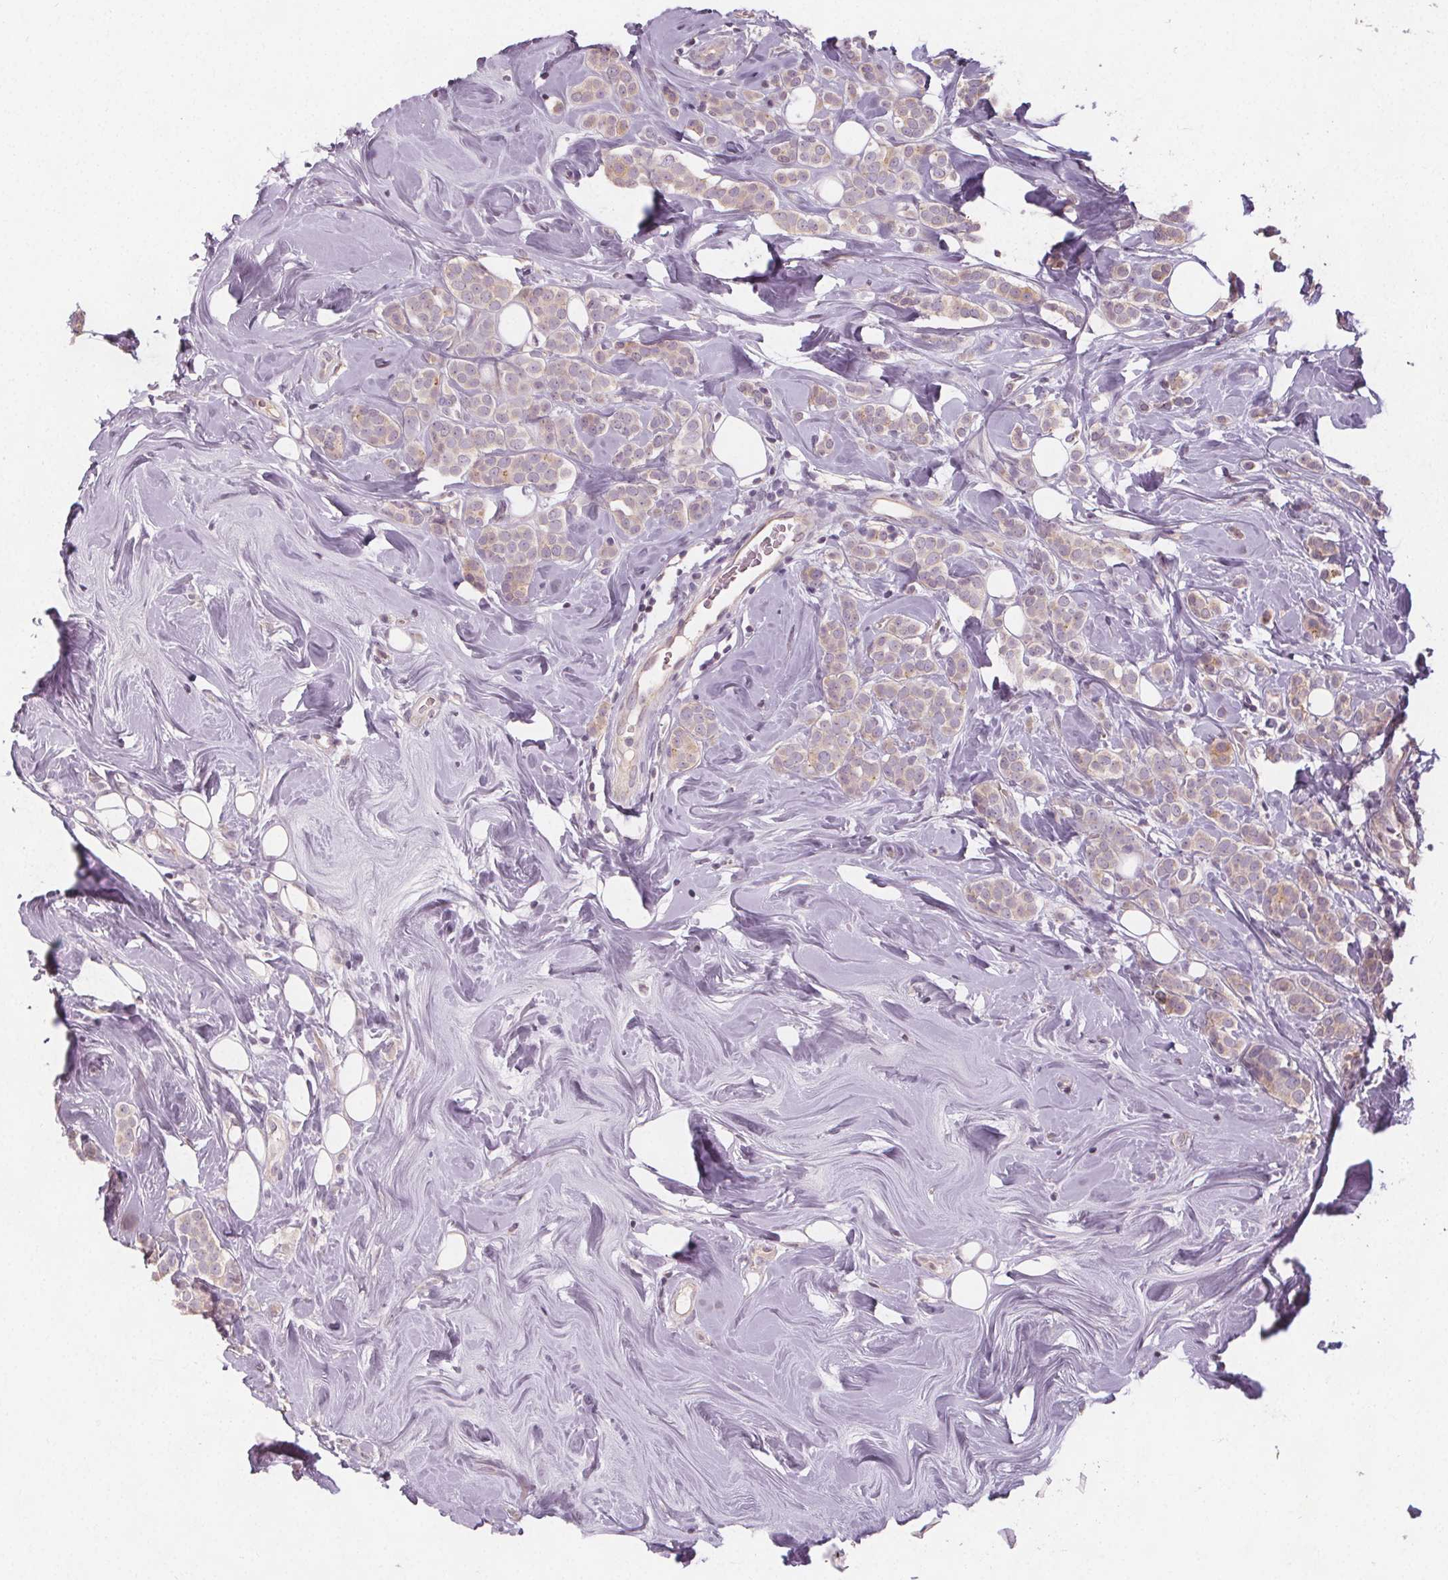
{"staining": {"intensity": "weak", "quantity": "<25%", "location": "cytoplasmic/membranous"}, "tissue": "breast cancer", "cell_type": "Tumor cells", "image_type": "cancer", "snomed": [{"axis": "morphology", "description": "Lobular carcinoma"}, {"axis": "topography", "description": "Breast"}], "caption": "The image shows no significant positivity in tumor cells of breast cancer (lobular carcinoma).", "gene": "VNN1", "patient": {"sex": "female", "age": 49}}